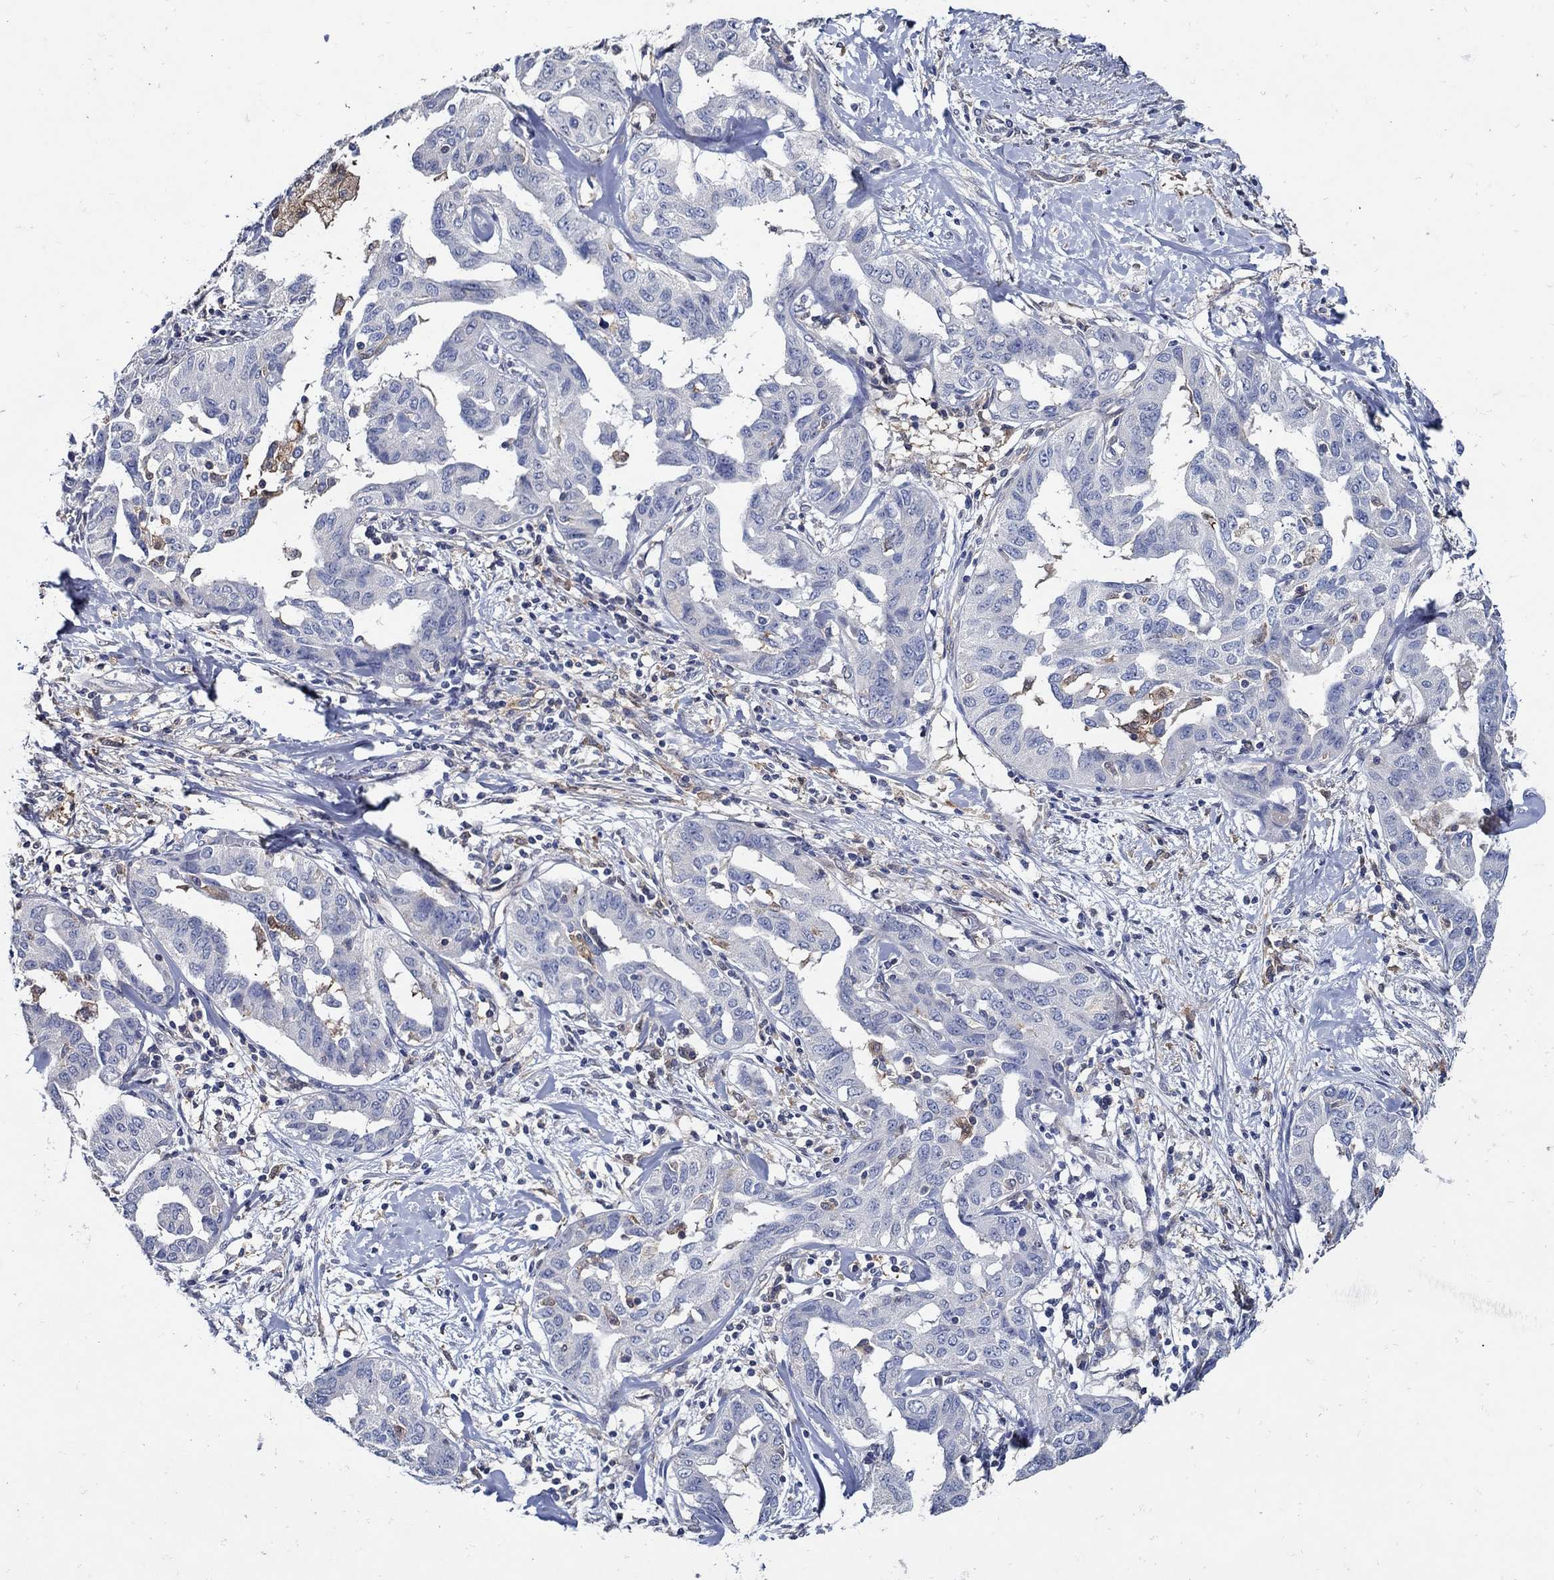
{"staining": {"intensity": "negative", "quantity": "none", "location": "none"}, "tissue": "liver cancer", "cell_type": "Tumor cells", "image_type": "cancer", "snomed": [{"axis": "morphology", "description": "Cholangiocarcinoma"}, {"axis": "topography", "description": "Liver"}], "caption": "High magnification brightfield microscopy of cholangiocarcinoma (liver) stained with DAB (brown) and counterstained with hematoxylin (blue): tumor cells show no significant positivity. (Brightfield microscopy of DAB immunohistochemistry at high magnification).", "gene": "MTHFR", "patient": {"sex": "male", "age": 59}}